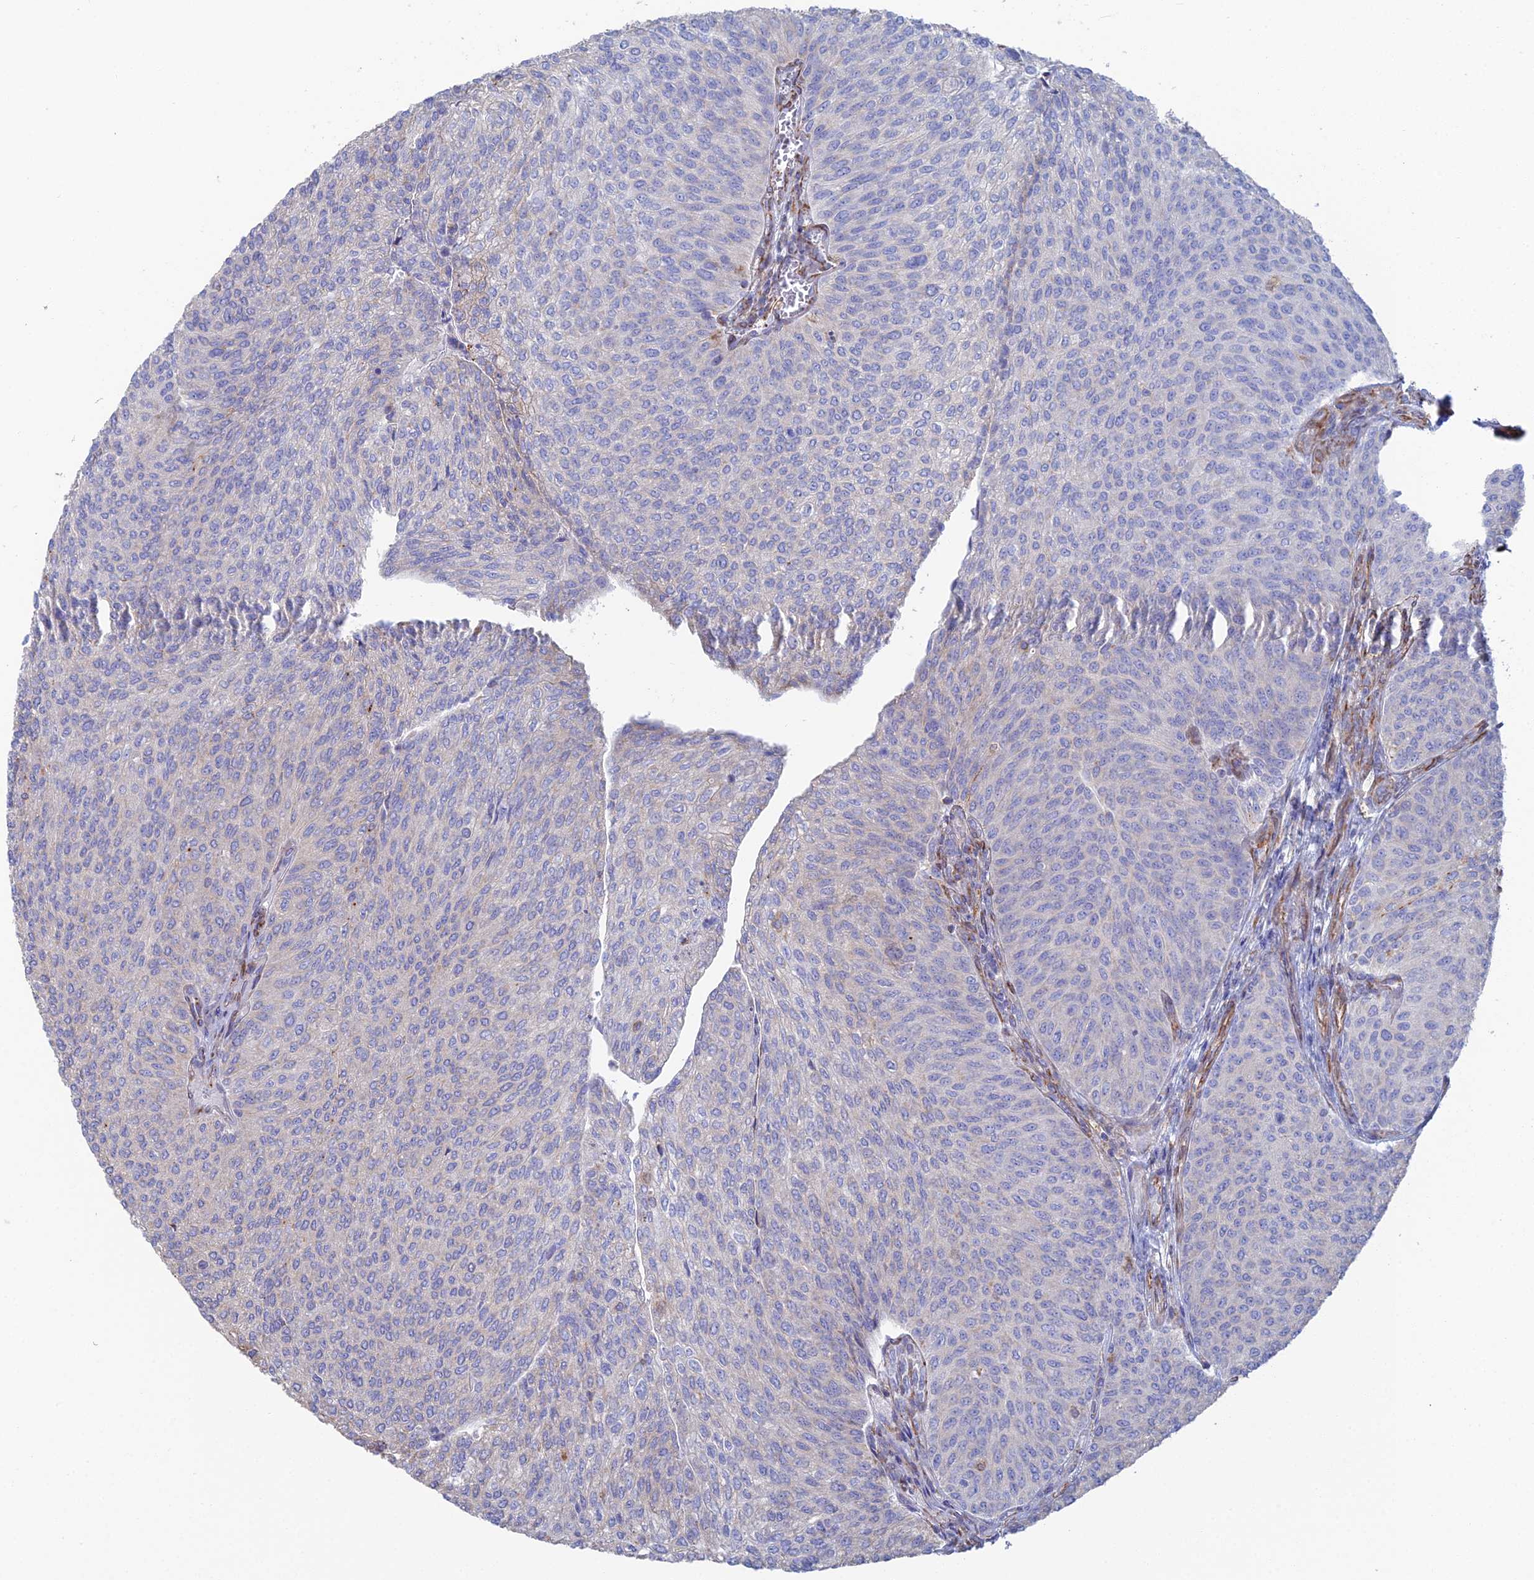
{"staining": {"intensity": "negative", "quantity": "none", "location": "none"}, "tissue": "urothelial cancer", "cell_type": "Tumor cells", "image_type": "cancer", "snomed": [{"axis": "morphology", "description": "Urothelial carcinoma, High grade"}, {"axis": "topography", "description": "Urinary bladder"}], "caption": "Human urothelial cancer stained for a protein using IHC displays no expression in tumor cells.", "gene": "CLVS2", "patient": {"sex": "female", "age": 79}}